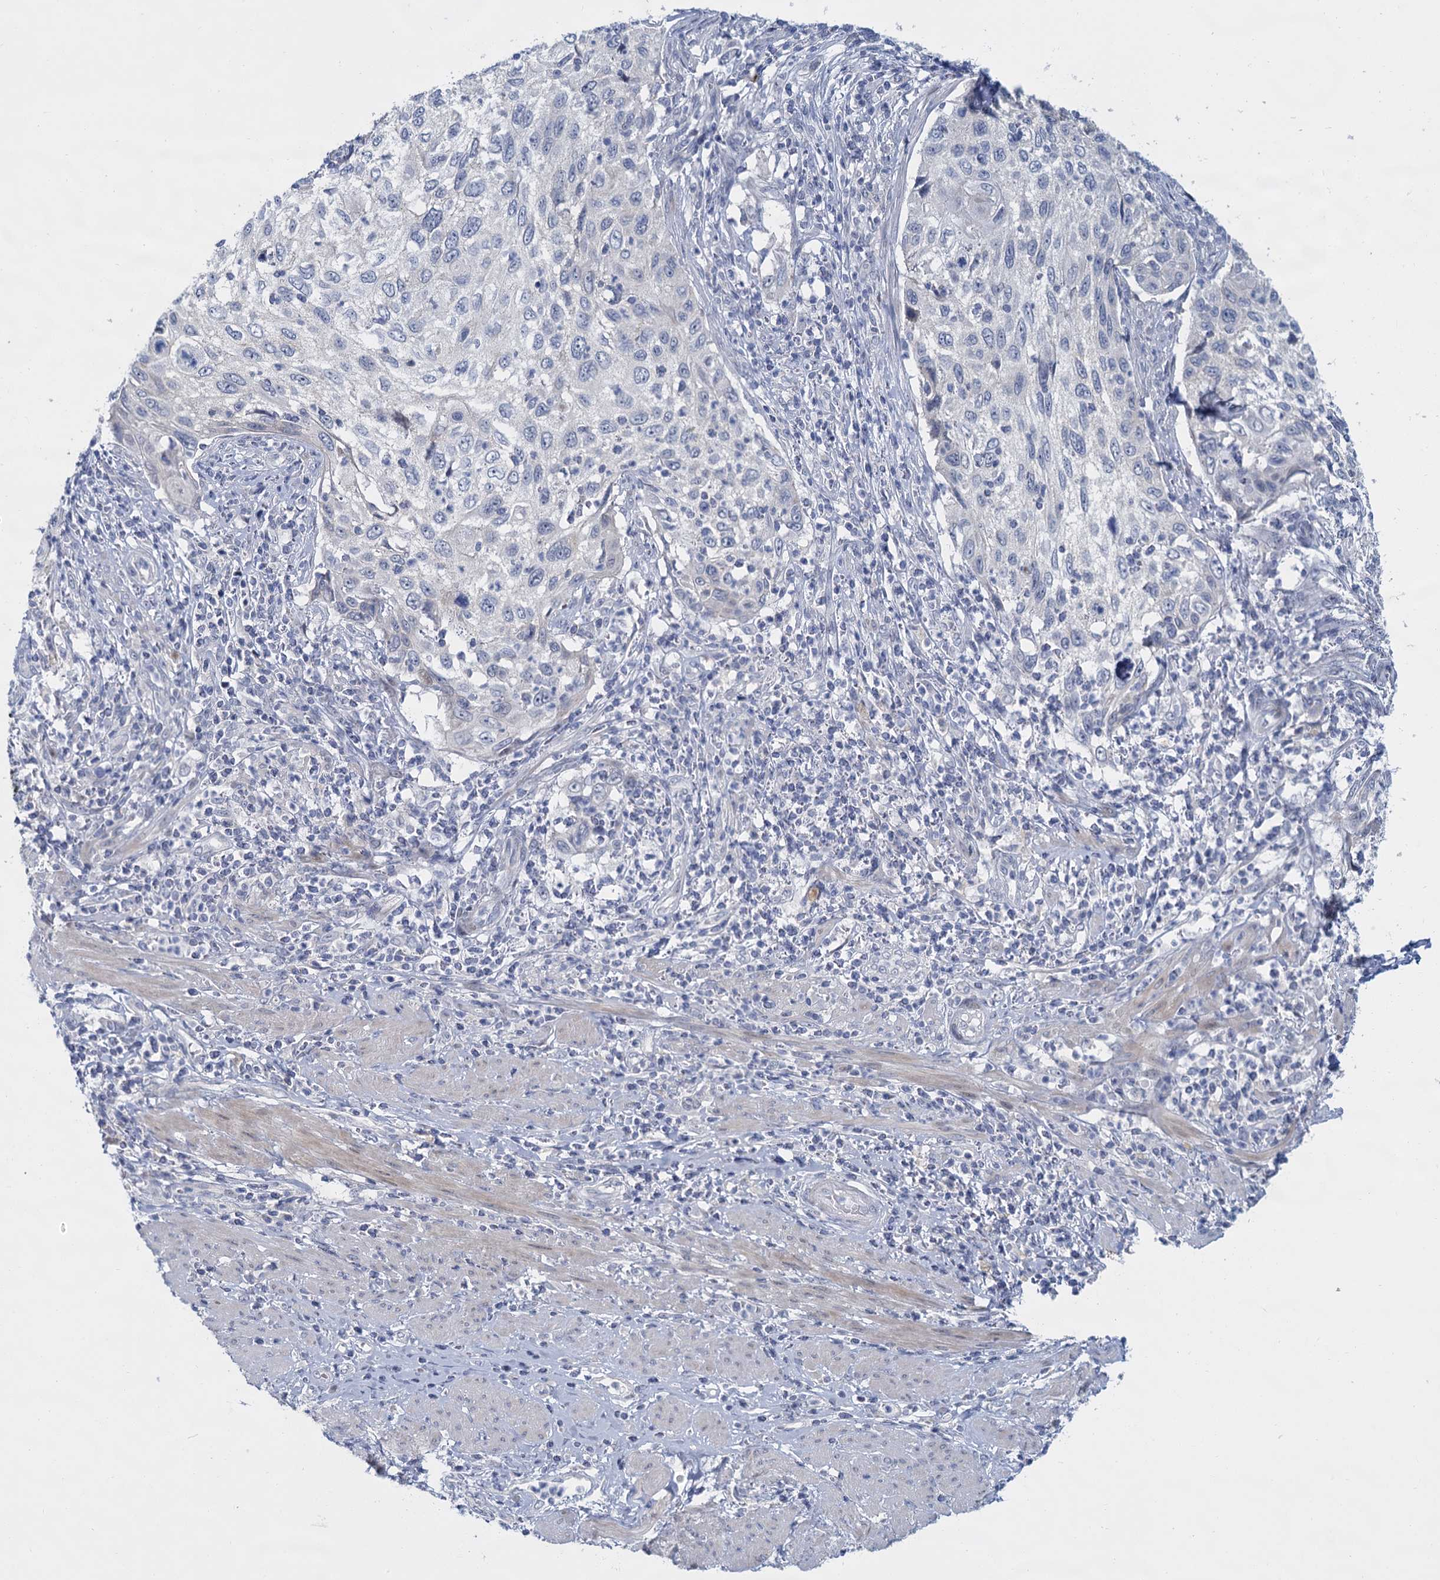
{"staining": {"intensity": "negative", "quantity": "none", "location": "none"}, "tissue": "cervical cancer", "cell_type": "Tumor cells", "image_type": "cancer", "snomed": [{"axis": "morphology", "description": "Squamous cell carcinoma, NOS"}, {"axis": "topography", "description": "Cervix"}], "caption": "DAB (3,3'-diaminobenzidine) immunohistochemical staining of cervical cancer (squamous cell carcinoma) displays no significant positivity in tumor cells. (DAB (3,3'-diaminobenzidine) IHC, high magnification).", "gene": "ACRBP", "patient": {"sex": "female", "age": 70}}